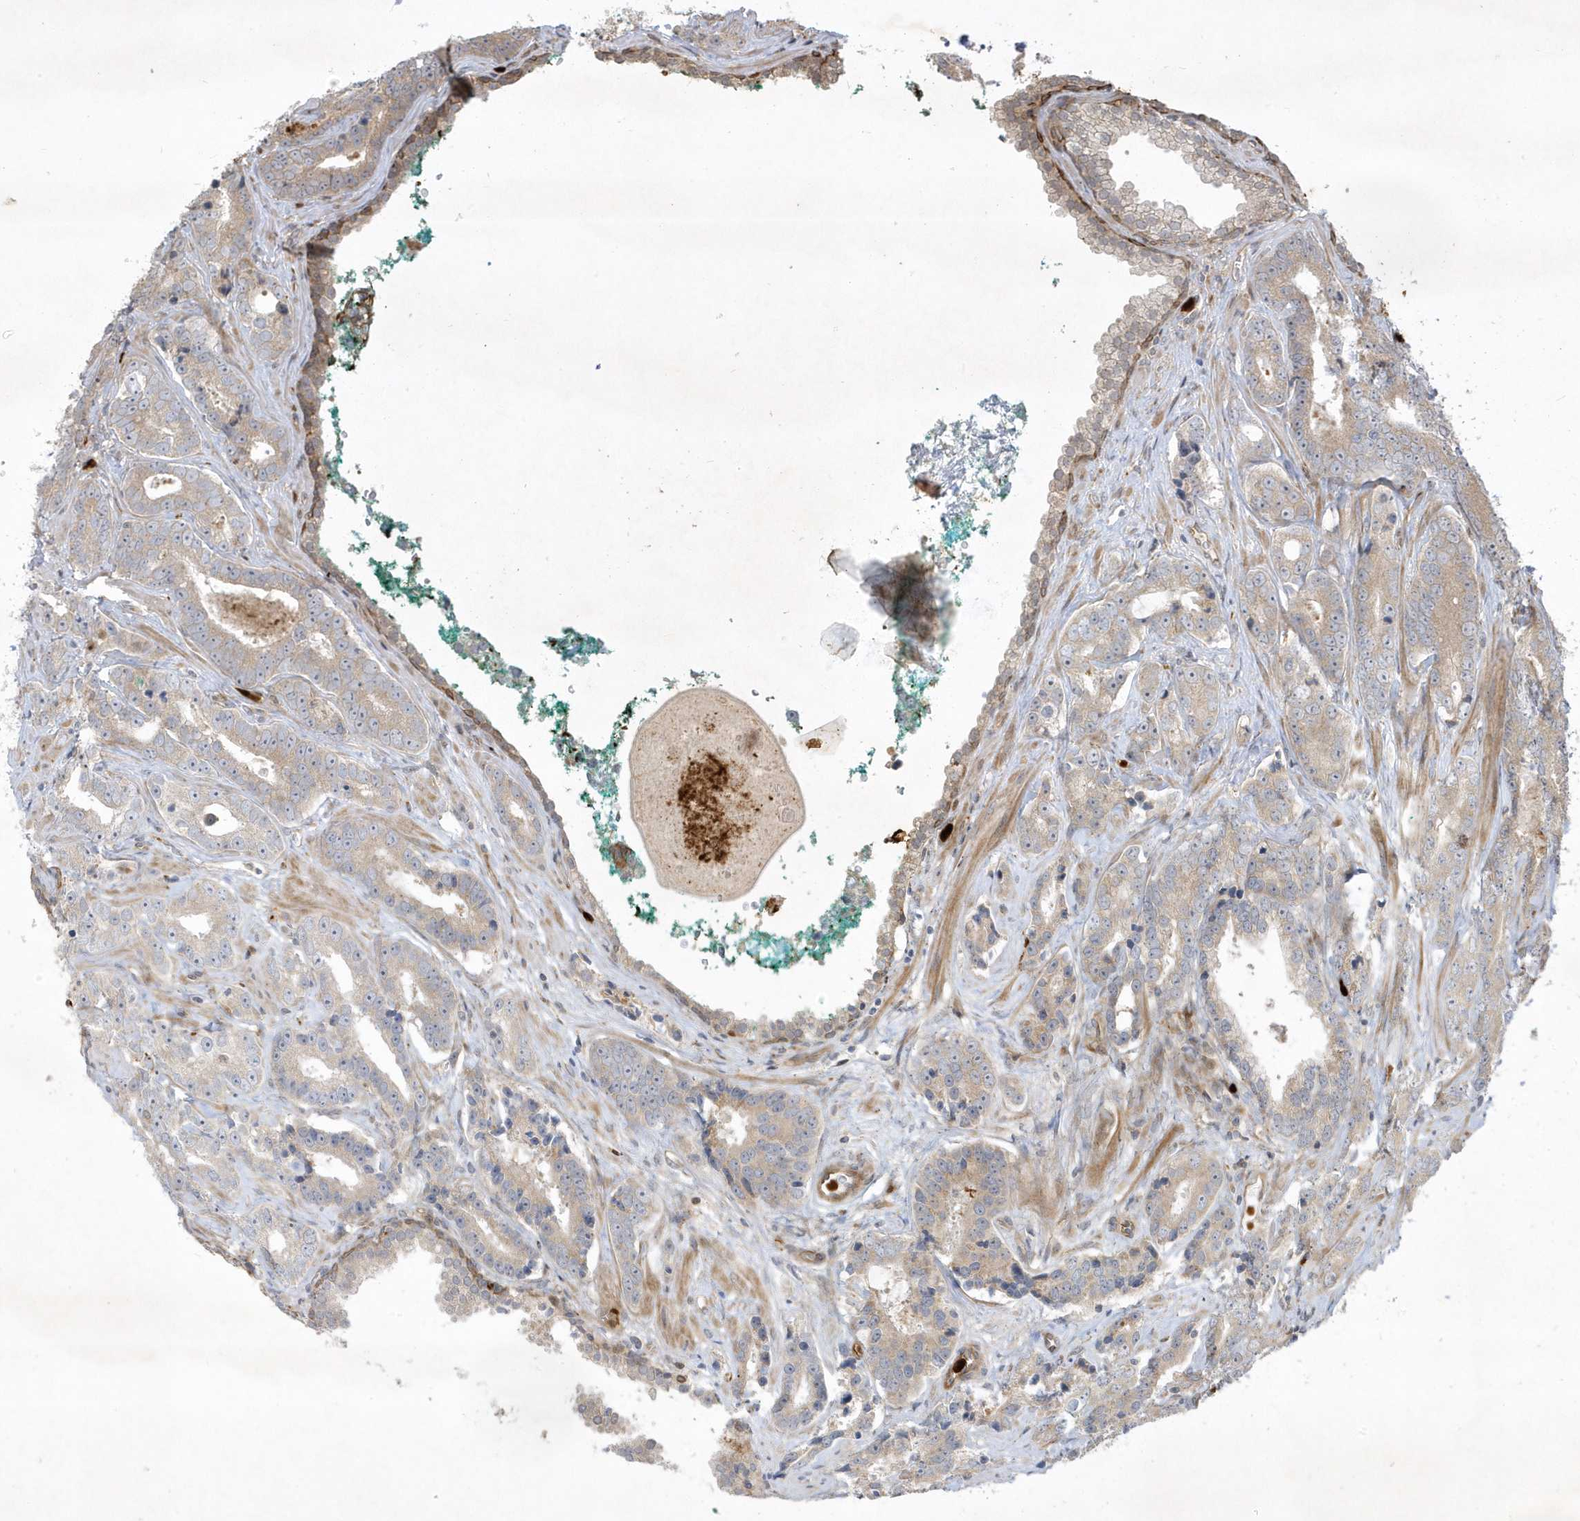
{"staining": {"intensity": "negative", "quantity": "none", "location": "none"}, "tissue": "prostate cancer", "cell_type": "Tumor cells", "image_type": "cancer", "snomed": [{"axis": "morphology", "description": "Adenocarcinoma, High grade"}, {"axis": "topography", "description": "Prostate"}], "caption": "Immunohistochemistry (IHC) micrograph of neoplastic tissue: human adenocarcinoma (high-grade) (prostate) stained with DAB displays no significant protein positivity in tumor cells. The staining is performed using DAB brown chromogen with nuclei counter-stained in using hematoxylin.", "gene": "IFT57", "patient": {"sex": "male", "age": 62}}